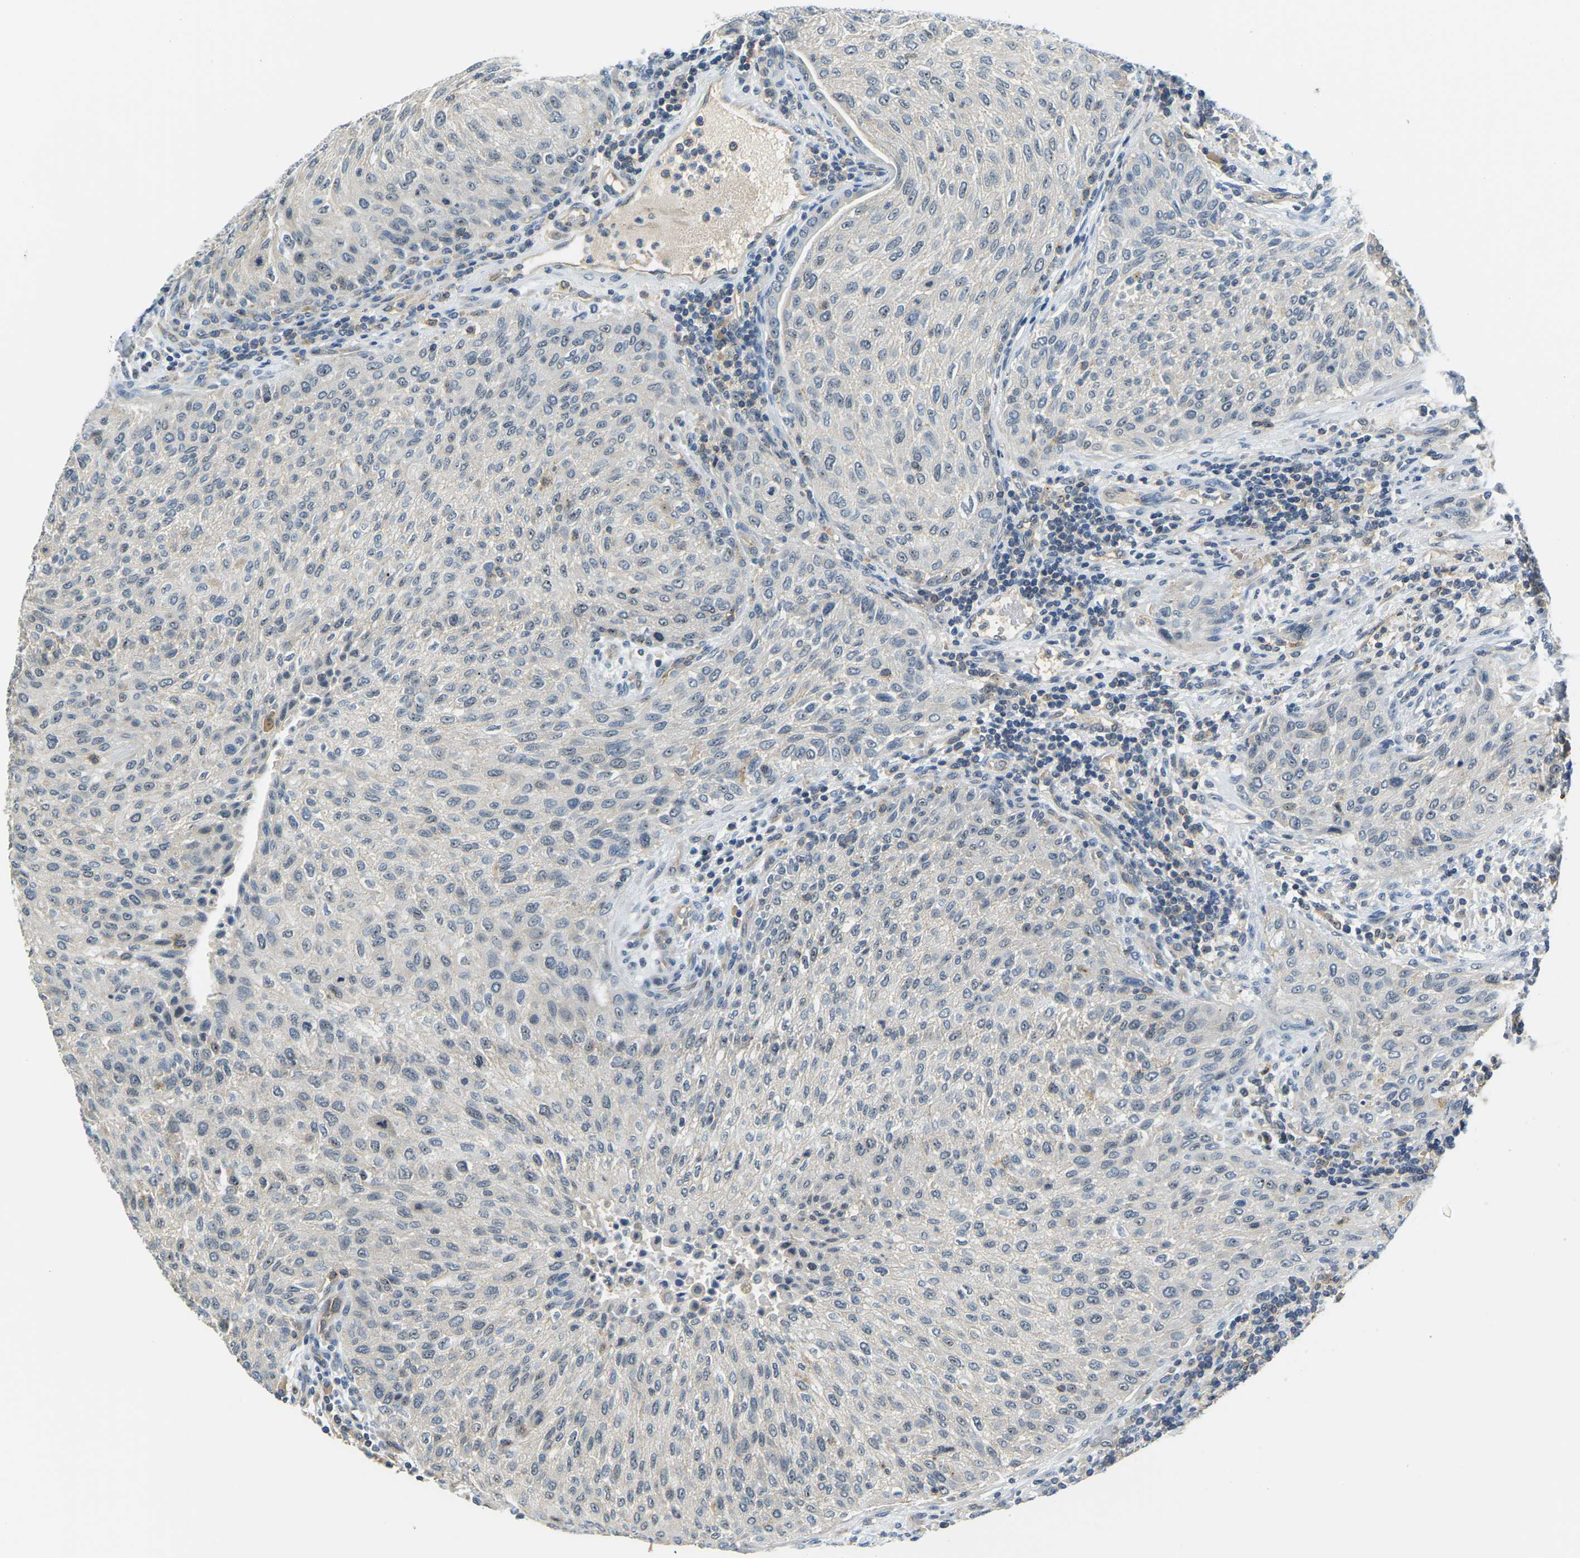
{"staining": {"intensity": "weak", "quantity": "<25%", "location": "nuclear"}, "tissue": "urothelial cancer", "cell_type": "Tumor cells", "image_type": "cancer", "snomed": [{"axis": "morphology", "description": "Urothelial carcinoma, Low grade"}, {"axis": "morphology", "description": "Urothelial carcinoma, High grade"}, {"axis": "topography", "description": "Urinary bladder"}], "caption": "Immunohistochemistry photomicrograph of neoplastic tissue: human urothelial cancer stained with DAB reveals no significant protein expression in tumor cells. (DAB immunohistochemistry (IHC) with hematoxylin counter stain).", "gene": "RRP1", "patient": {"sex": "male", "age": 35}}